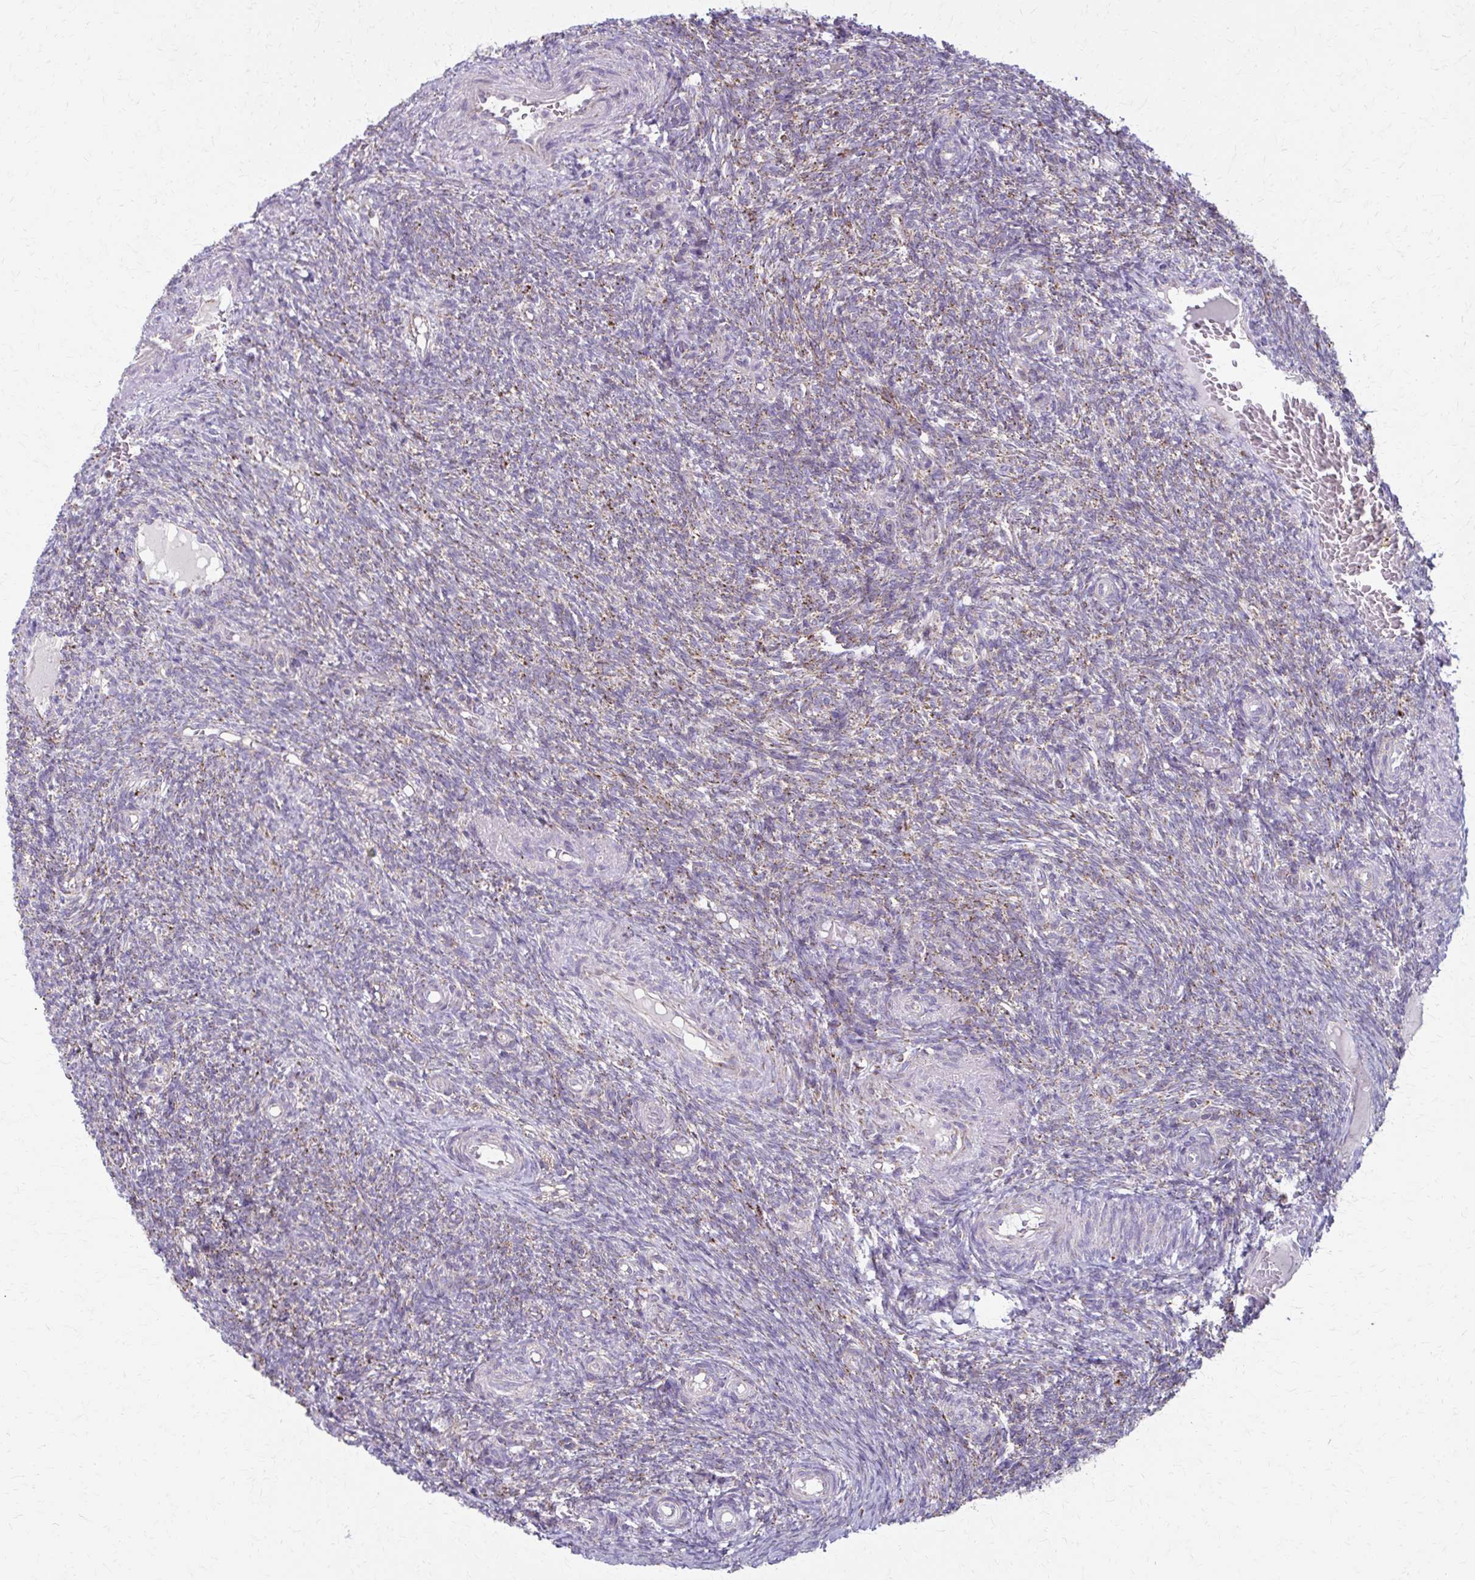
{"staining": {"intensity": "moderate", "quantity": ">75%", "location": "cytoplasmic/membranous"}, "tissue": "ovary", "cell_type": "Follicle cells", "image_type": "normal", "snomed": [{"axis": "morphology", "description": "Normal tissue, NOS"}, {"axis": "topography", "description": "Ovary"}], "caption": "A micrograph showing moderate cytoplasmic/membranous positivity in about >75% of follicle cells in normal ovary, as visualized by brown immunohistochemical staining.", "gene": "TVP23A", "patient": {"sex": "female", "age": 39}}